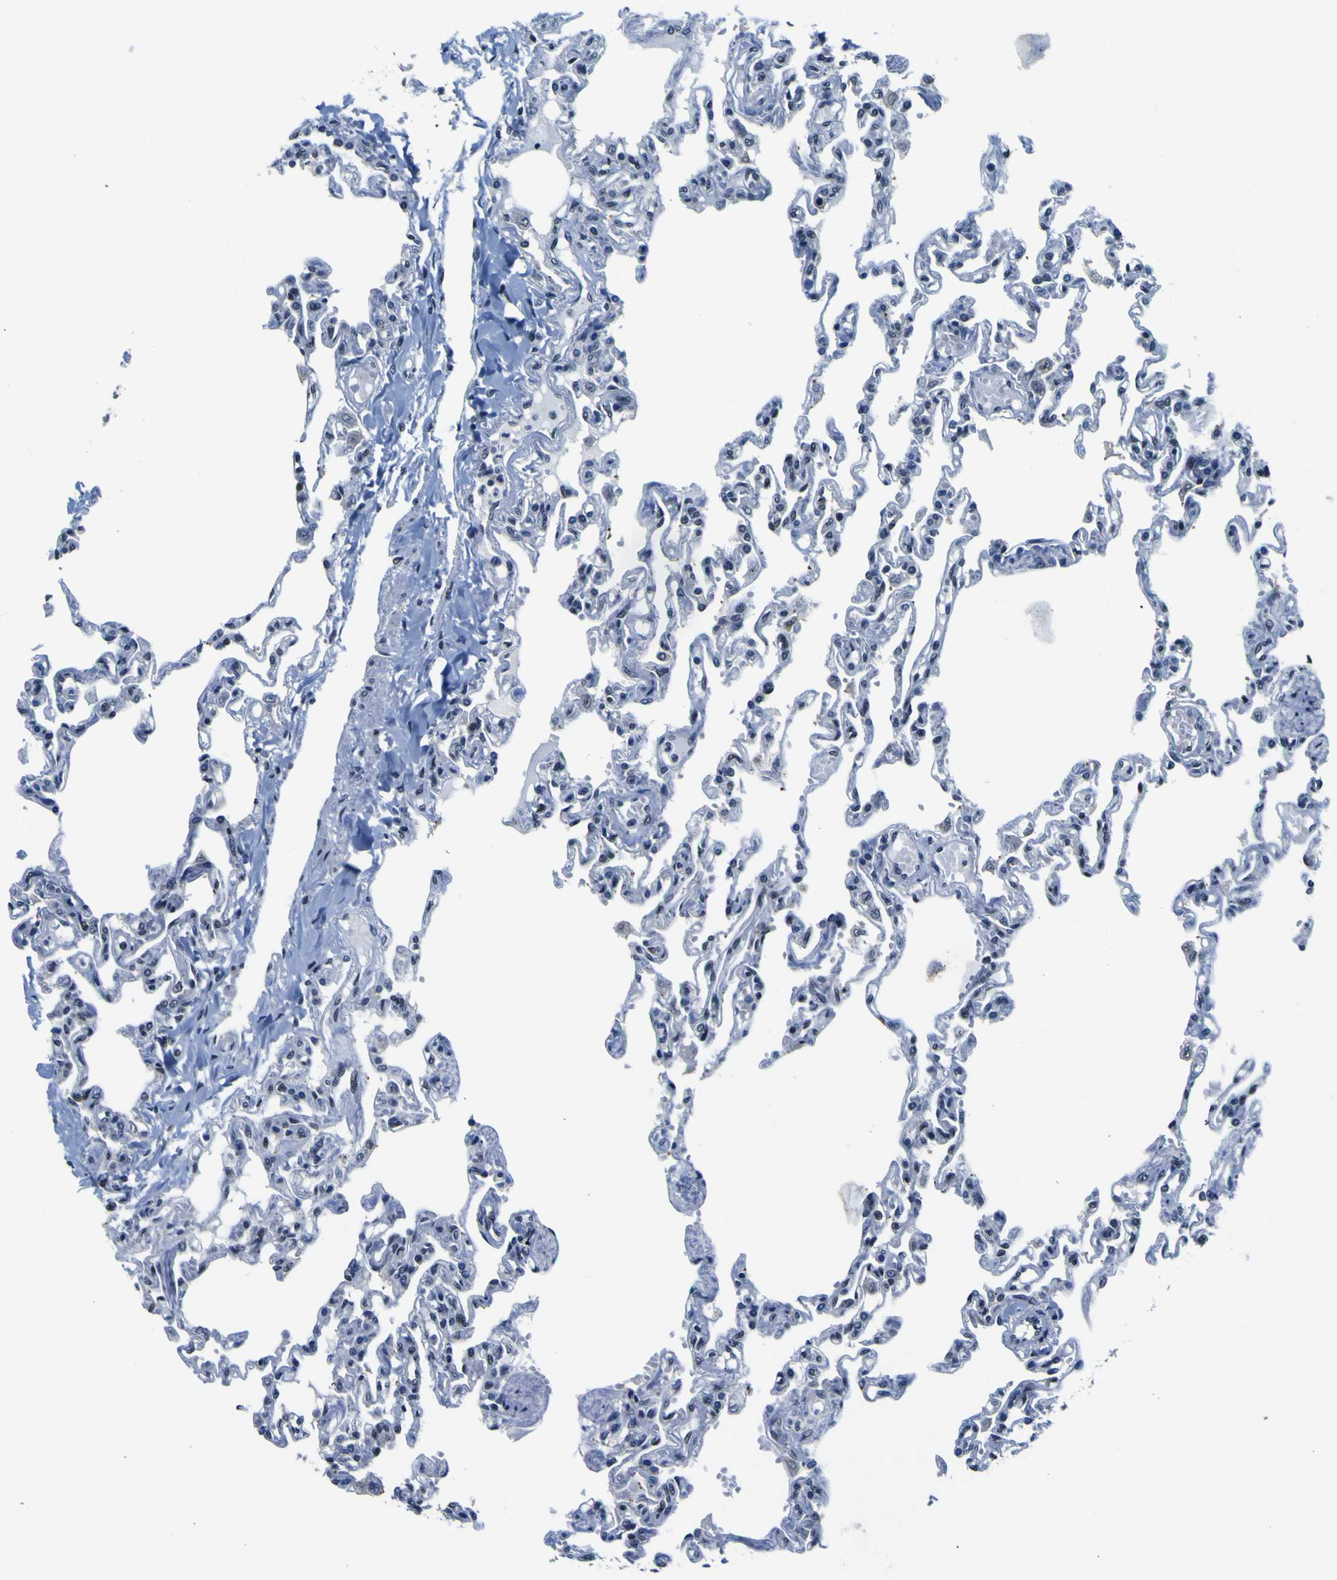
{"staining": {"intensity": "weak", "quantity": "25%-75%", "location": "nuclear"}, "tissue": "lung", "cell_type": "Alveolar cells", "image_type": "normal", "snomed": [{"axis": "morphology", "description": "Normal tissue, NOS"}, {"axis": "topography", "description": "Lung"}], "caption": "Immunohistochemical staining of normal lung shows low levels of weak nuclear staining in approximately 25%-75% of alveolar cells.", "gene": "CUL4B", "patient": {"sex": "male", "age": 21}}